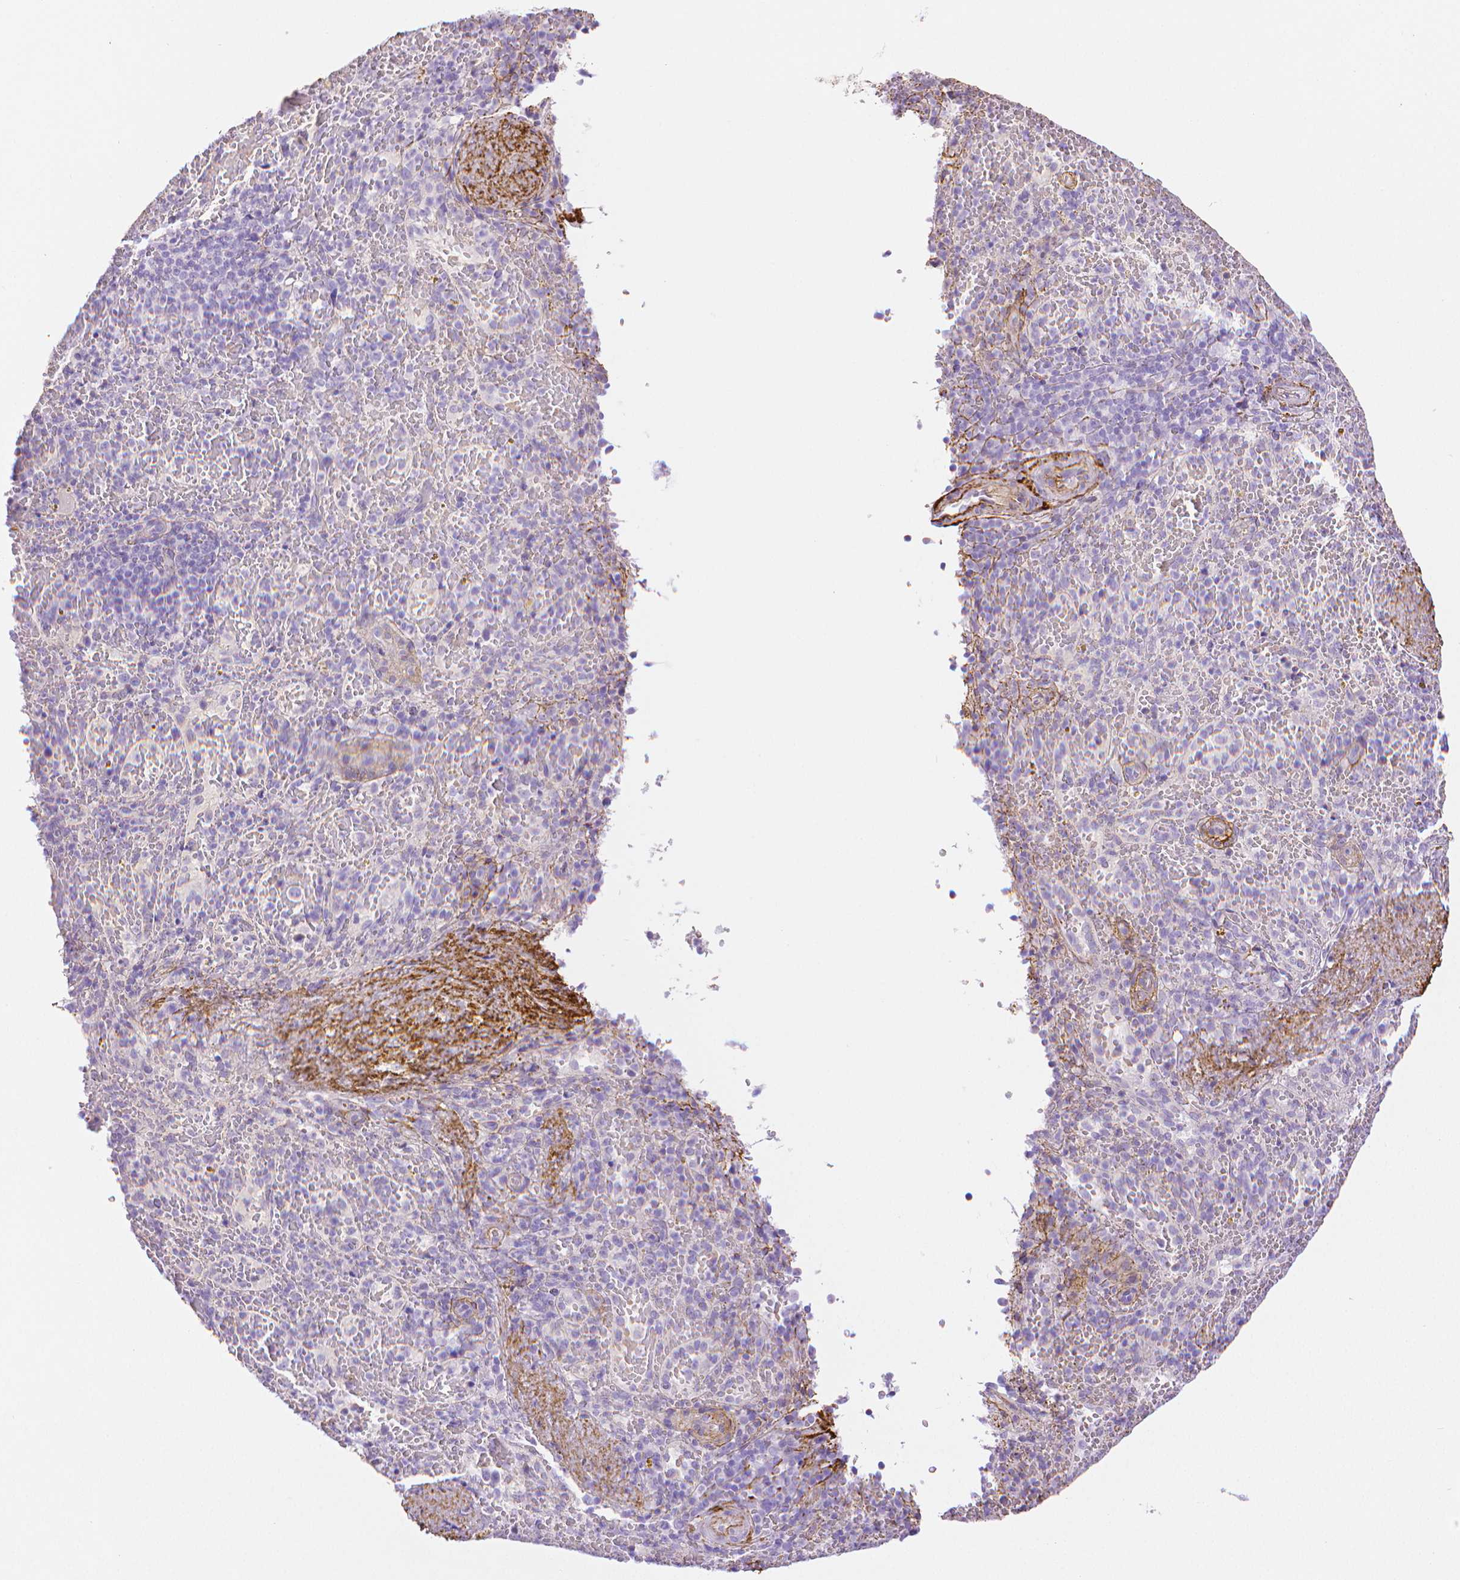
{"staining": {"intensity": "negative", "quantity": "none", "location": "none"}, "tissue": "spleen", "cell_type": "Cells in red pulp", "image_type": "normal", "snomed": [{"axis": "morphology", "description": "Normal tissue, NOS"}, {"axis": "topography", "description": "Spleen"}], "caption": "This is an immunohistochemistry (IHC) photomicrograph of normal human spleen. There is no expression in cells in red pulp.", "gene": "FBN1", "patient": {"sex": "female", "age": 50}}